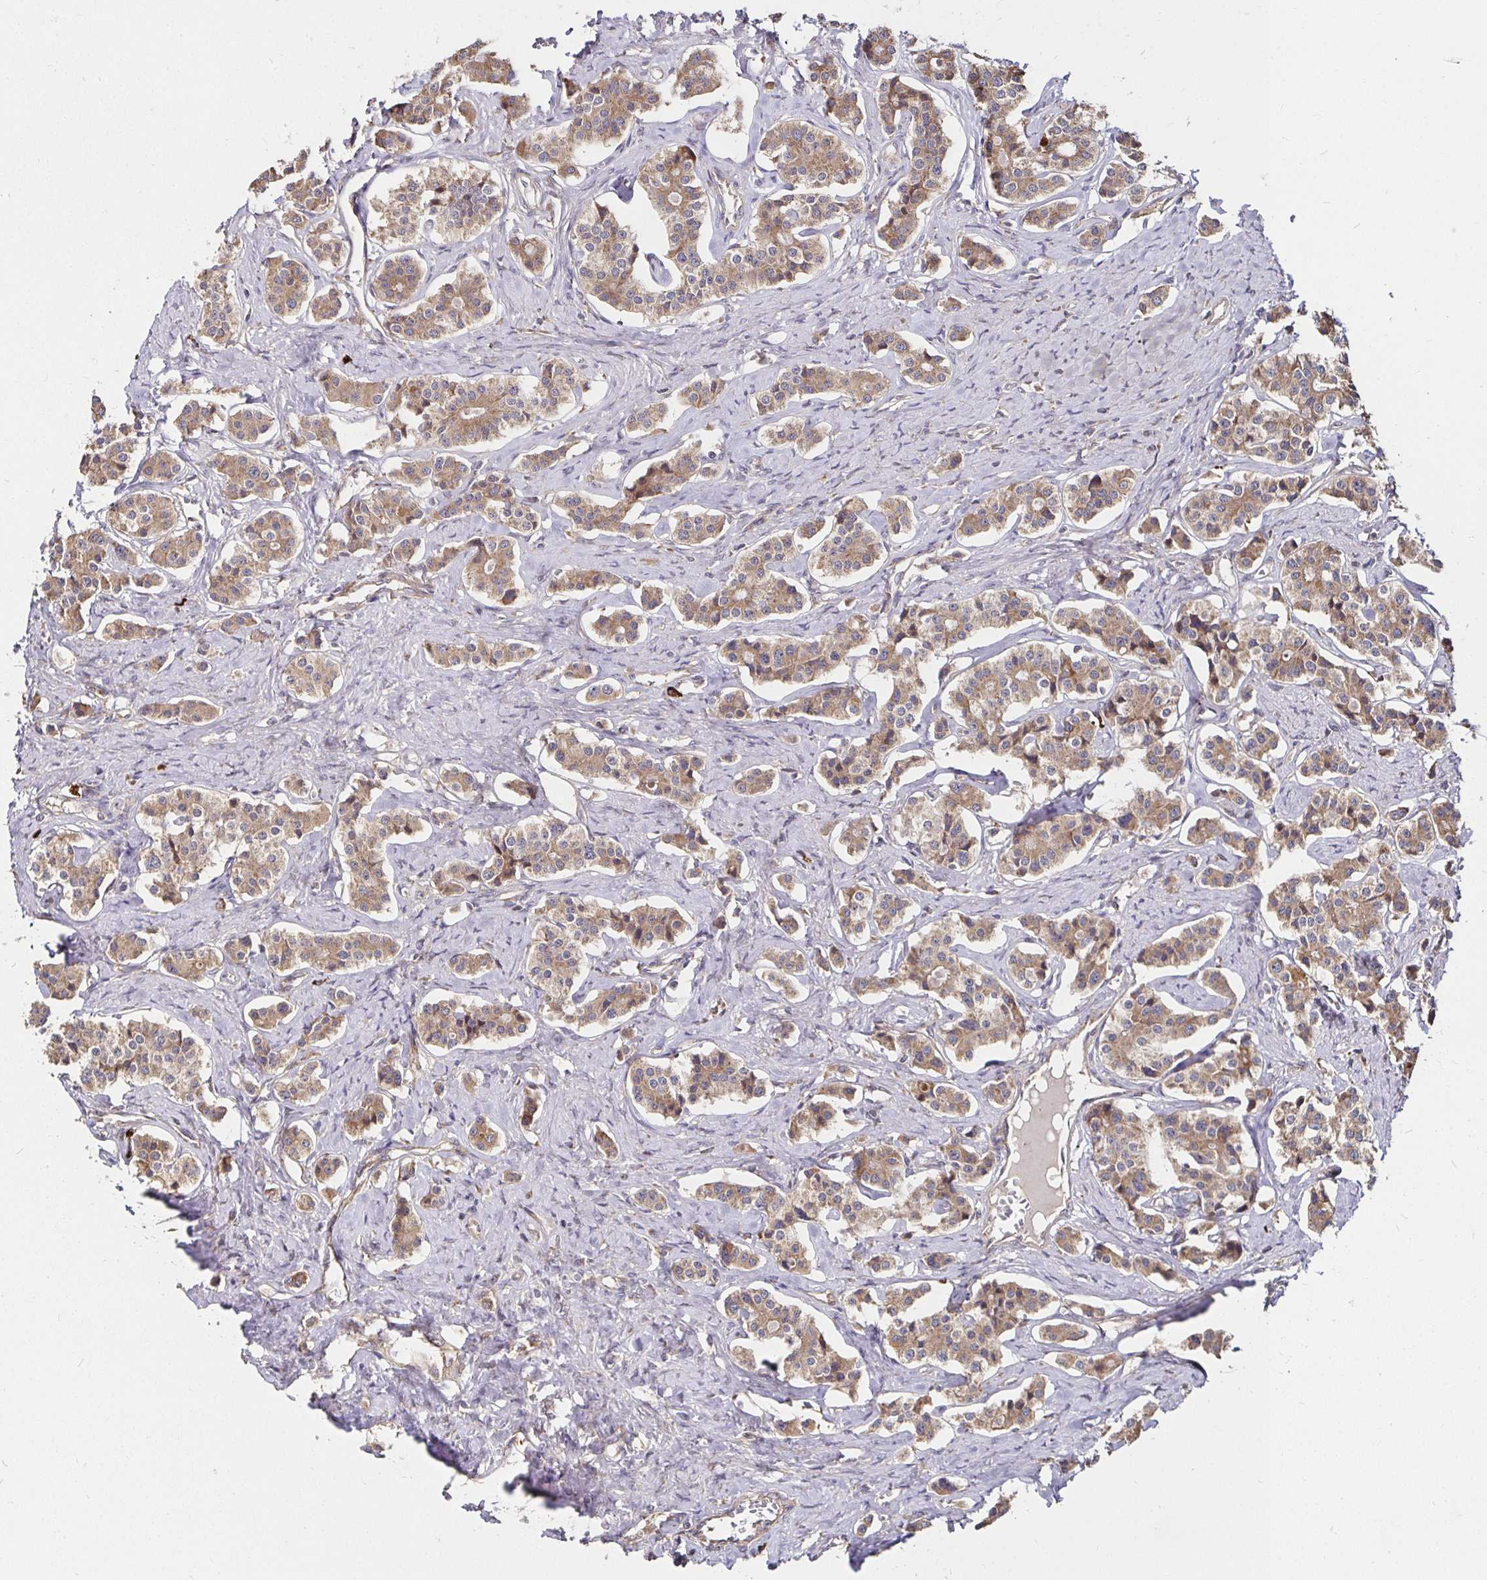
{"staining": {"intensity": "weak", "quantity": ">75%", "location": "cytoplasmic/membranous"}, "tissue": "carcinoid", "cell_type": "Tumor cells", "image_type": "cancer", "snomed": [{"axis": "morphology", "description": "Carcinoid, malignant, NOS"}, {"axis": "topography", "description": "Small intestine"}], "caption": "Tumor cells demonstrate low levels of weak cytoplasmic/membranous expression in about >75% of cells in carcinoid. (DAB (3,3'-diaminobenzidine) IHC with brightfield microscopy, high magnification).", "gene": "MLST8", "patient": {"sex": "male", "age": 63}}